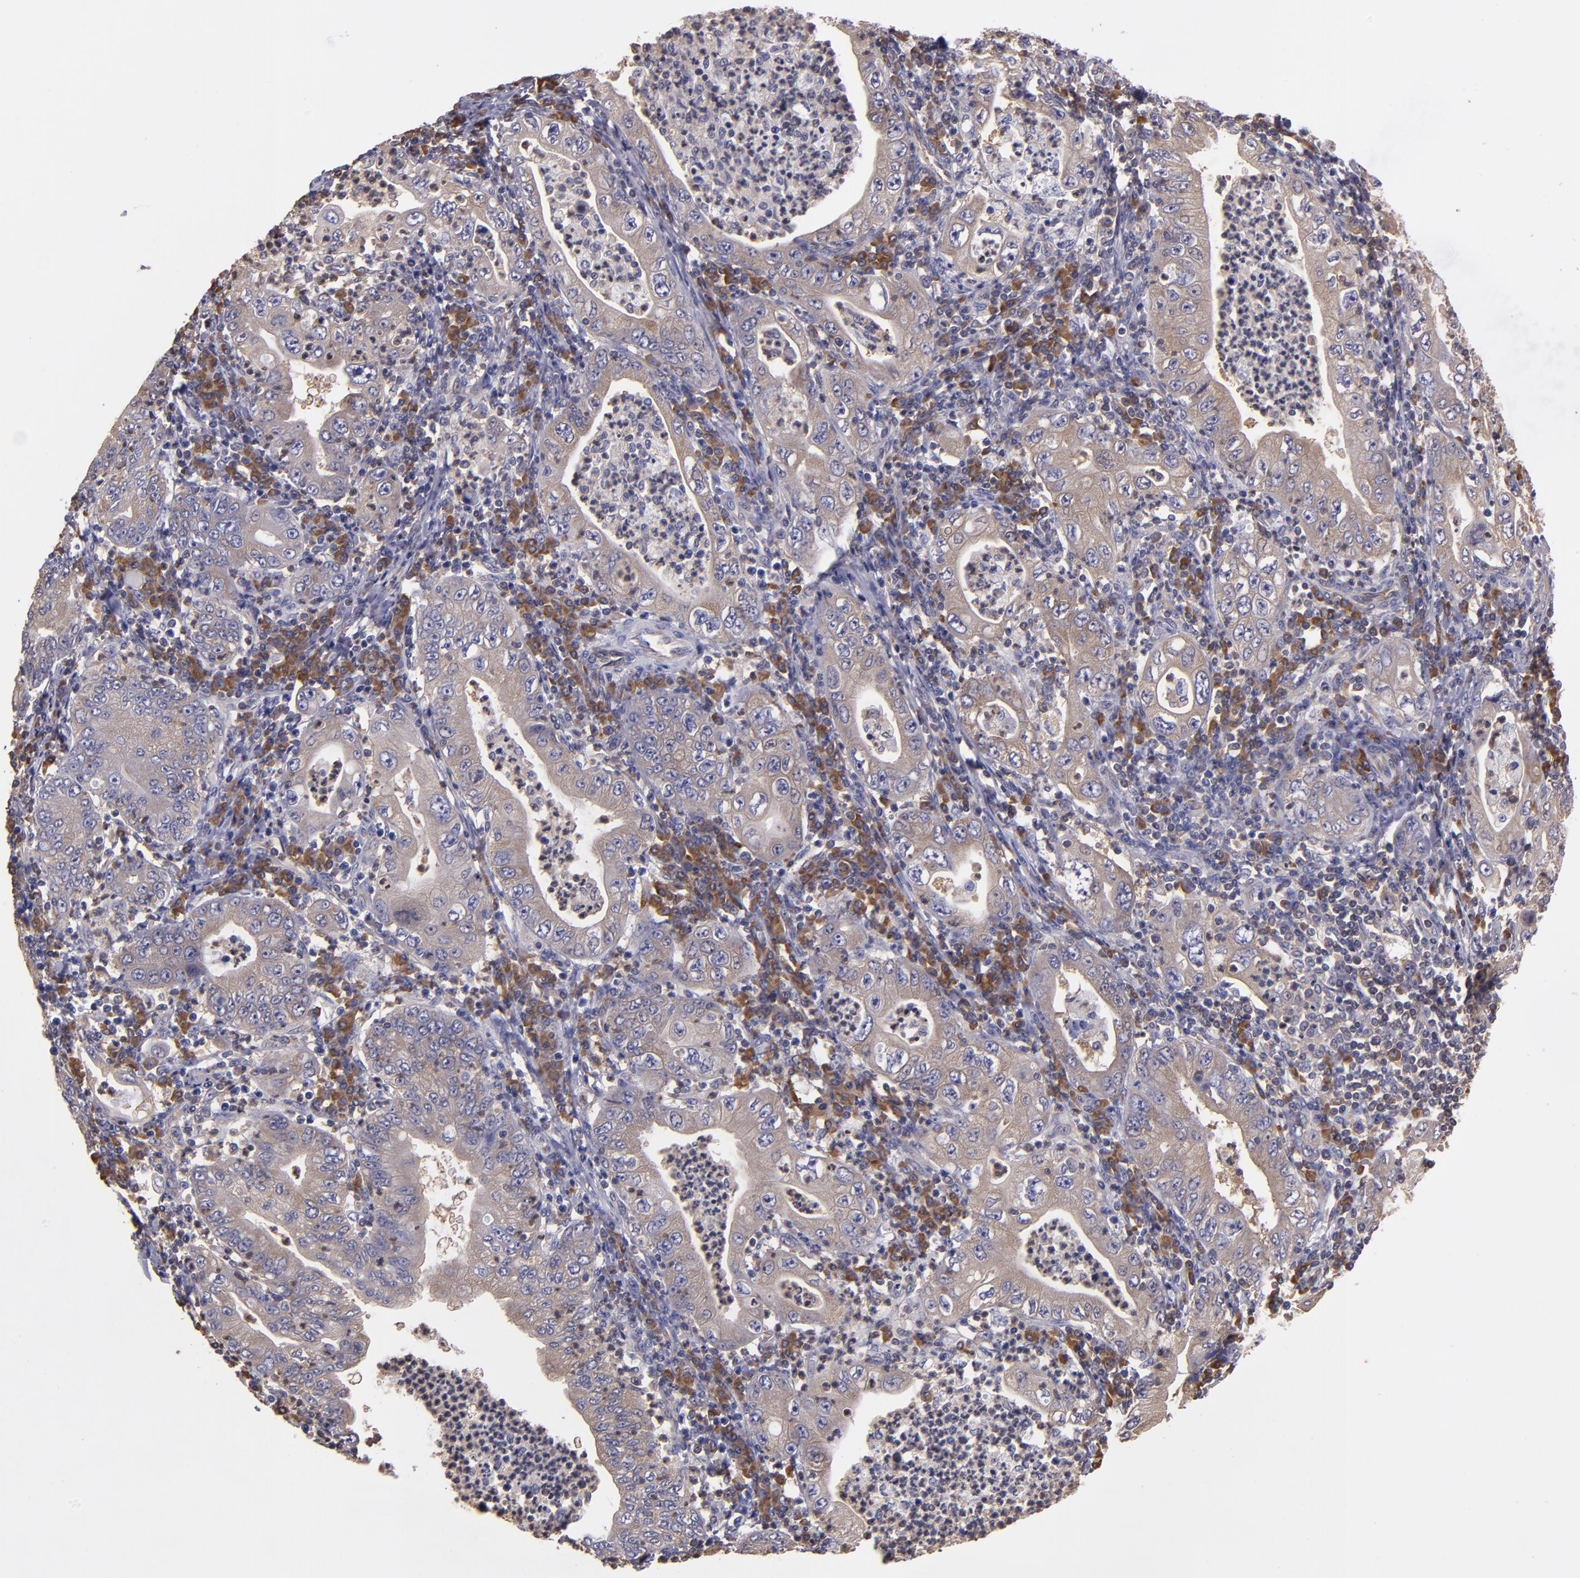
{"staining": {"intensity": "weak", "quantity": "25%-75%", "location": "cytoplasmic/membranous"}, "tissue": "stomach cancer", "cell_type": "Tumor cells", "image_type": "cancer", "snomed": [{"axis": "morphology", "description": "Normal tissue, NOS"}, {"axis": "morphology", "description": "Adenocarcinoma, NOS"}, {"axis": "topography", "description": "Esophagus"}, {"axis": "topography", "description": "Stomach, upper"}, {"axis": "topography", "description": "Peripheral nerve tissue"}], "caption": "A brown stain shows weak cytoplasmic/membranous expression of a protein in human stomach adenocarcinoma tumor cells.", "gene": "CARS1", "patient": {"sex": "male", "age": 62}}